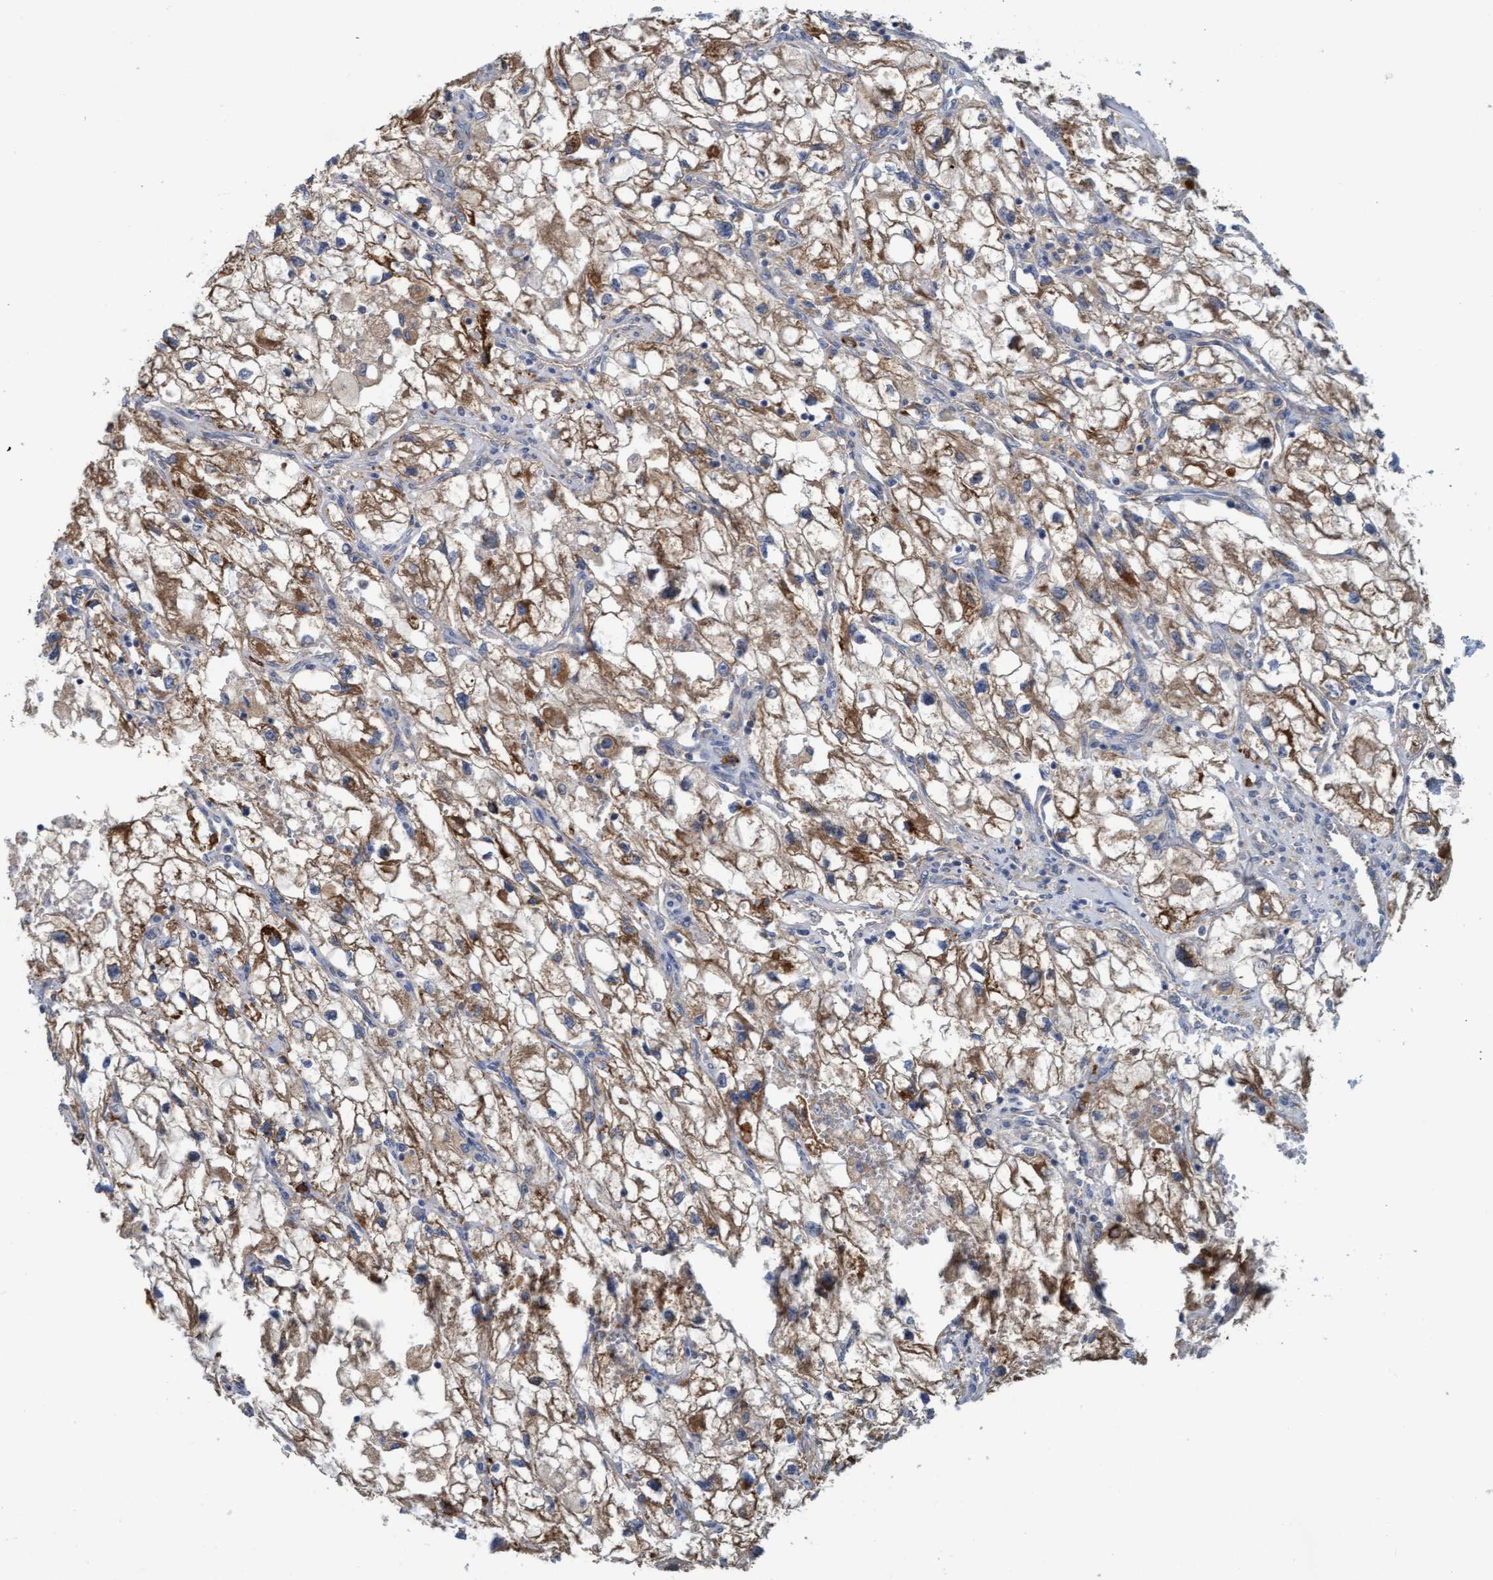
{"staining": {"intensity": "moderate", "quantity": ">75%", "location": "cytoplasmic/membranous"}, "tissue": "renal cancer", "cell_type": "Tumor cells", "image_type": "cancer", "snomed": [{"axis": "morphology", "description": "Adenocarcinoma, NOS"}, {"axis": "topography", "description": "Kidney"}], "caption": "An image of human renal cancer stained for a protein shows moderate cytoplasmic/membranous brown staining in tumor cells. (Brightfield microscopy of DAB IHC at high magnification).", "gene": "LRSAM1", "patient": {"sex": "female", "age": 70}}